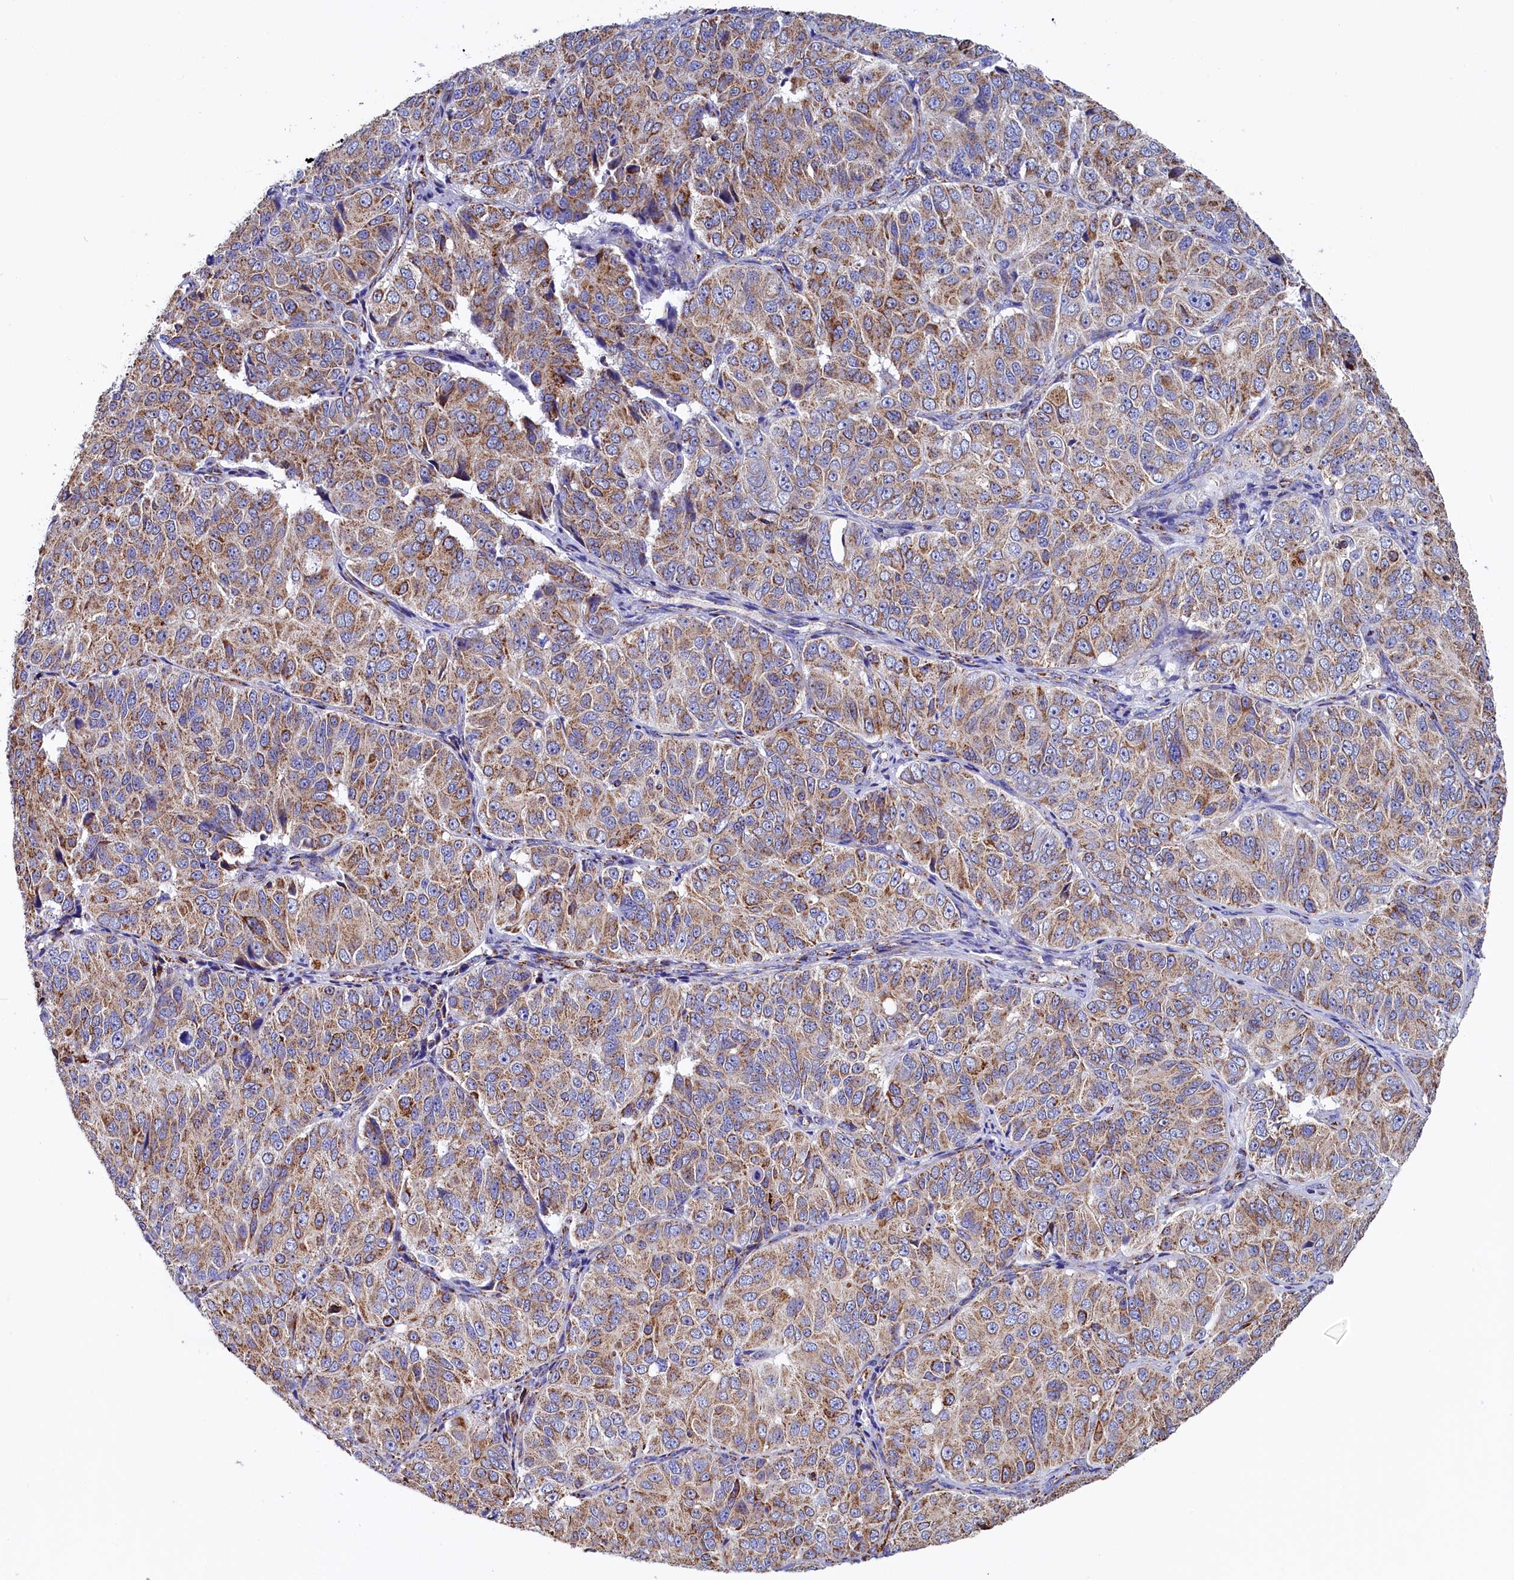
{"staining": {"intensity": "moderate", "quantity": ">75%", "location": "cytoplasmic/membranous"}, "tissue": "ovarian cancer", "cell_type": "Tumor cells", "image_type": "cancer", "snomed": [{"axis": "morphology", "description": "Carcinoma, endometroid"}, {"axis": "topography", "description": "Ovary"}], "caption": "Ovarian cancer stained with a brown dye exhibits moderate cytoplasmic/membranous positive staining in about >75% of tumor cells.", "gene": "SLC39A3", "patient": {"sex": "female", "age": 51}}